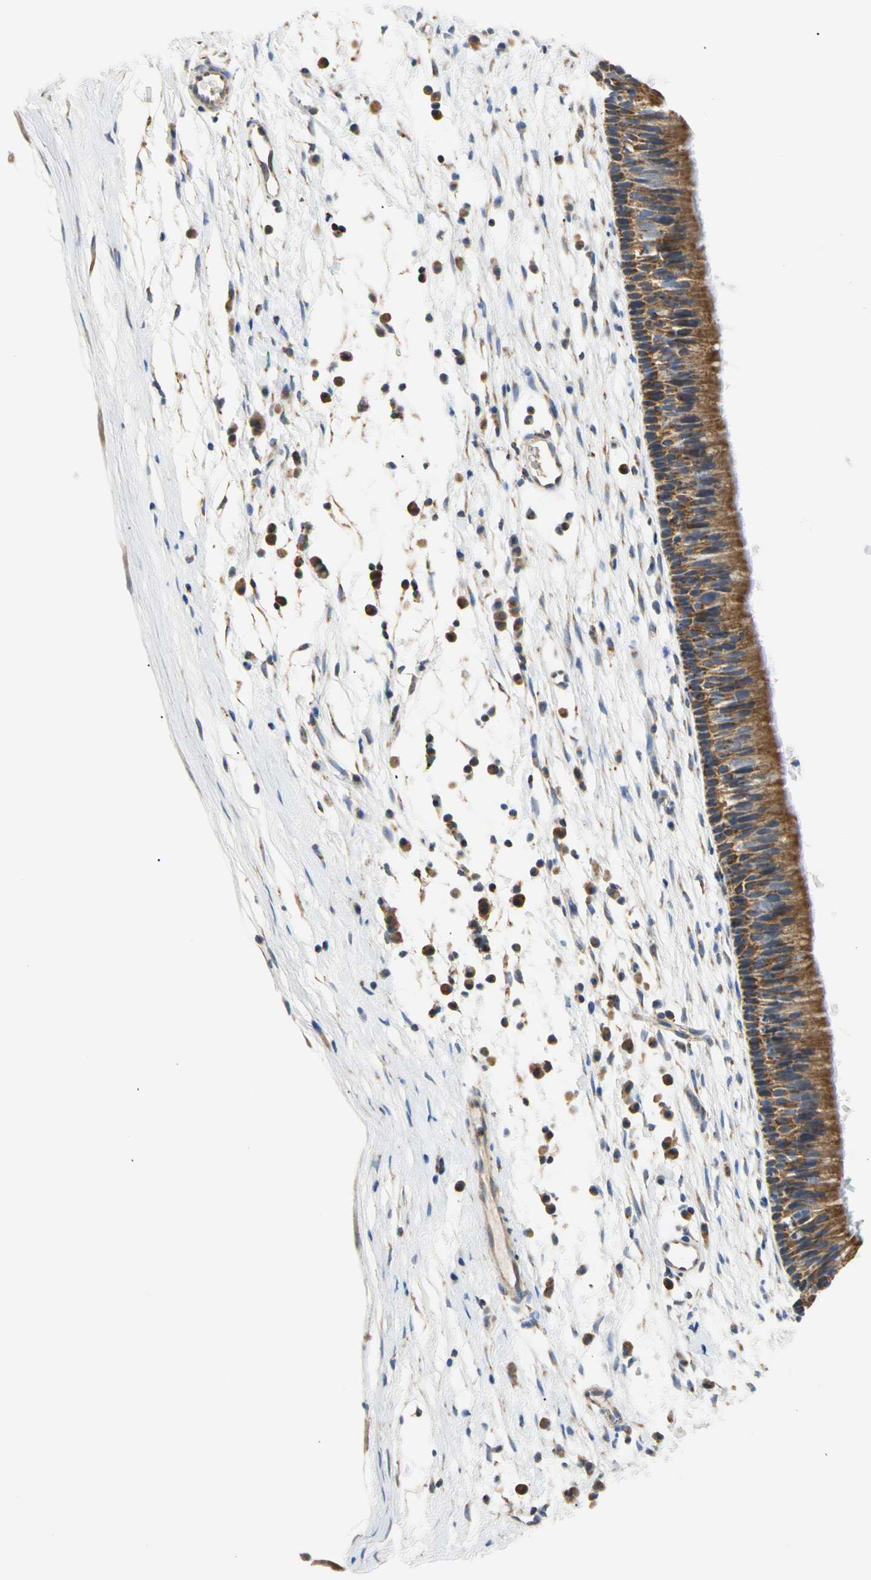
{"staining": {"intensity": "moderate", "quantity": ">75%", "location": "cytoplasmic/membranous"}, "tissue": "nasopharynx", "cell_type": "Respiratory epithelial cells", "image_type": "normal", "snomed": [{"axis": "morphology", "description": "Normal tissue, NOS"}, {"axis": "topography", "description": "Nasopharynx"}], "caption": "Protein analysis of benign nasopharynx reveals moderate cytoplasmic/membranous staining in about >75% of respiratory epithelial cells.", "gene": "PLGRKT", "patient": {"sex": "male", "age": 13}}